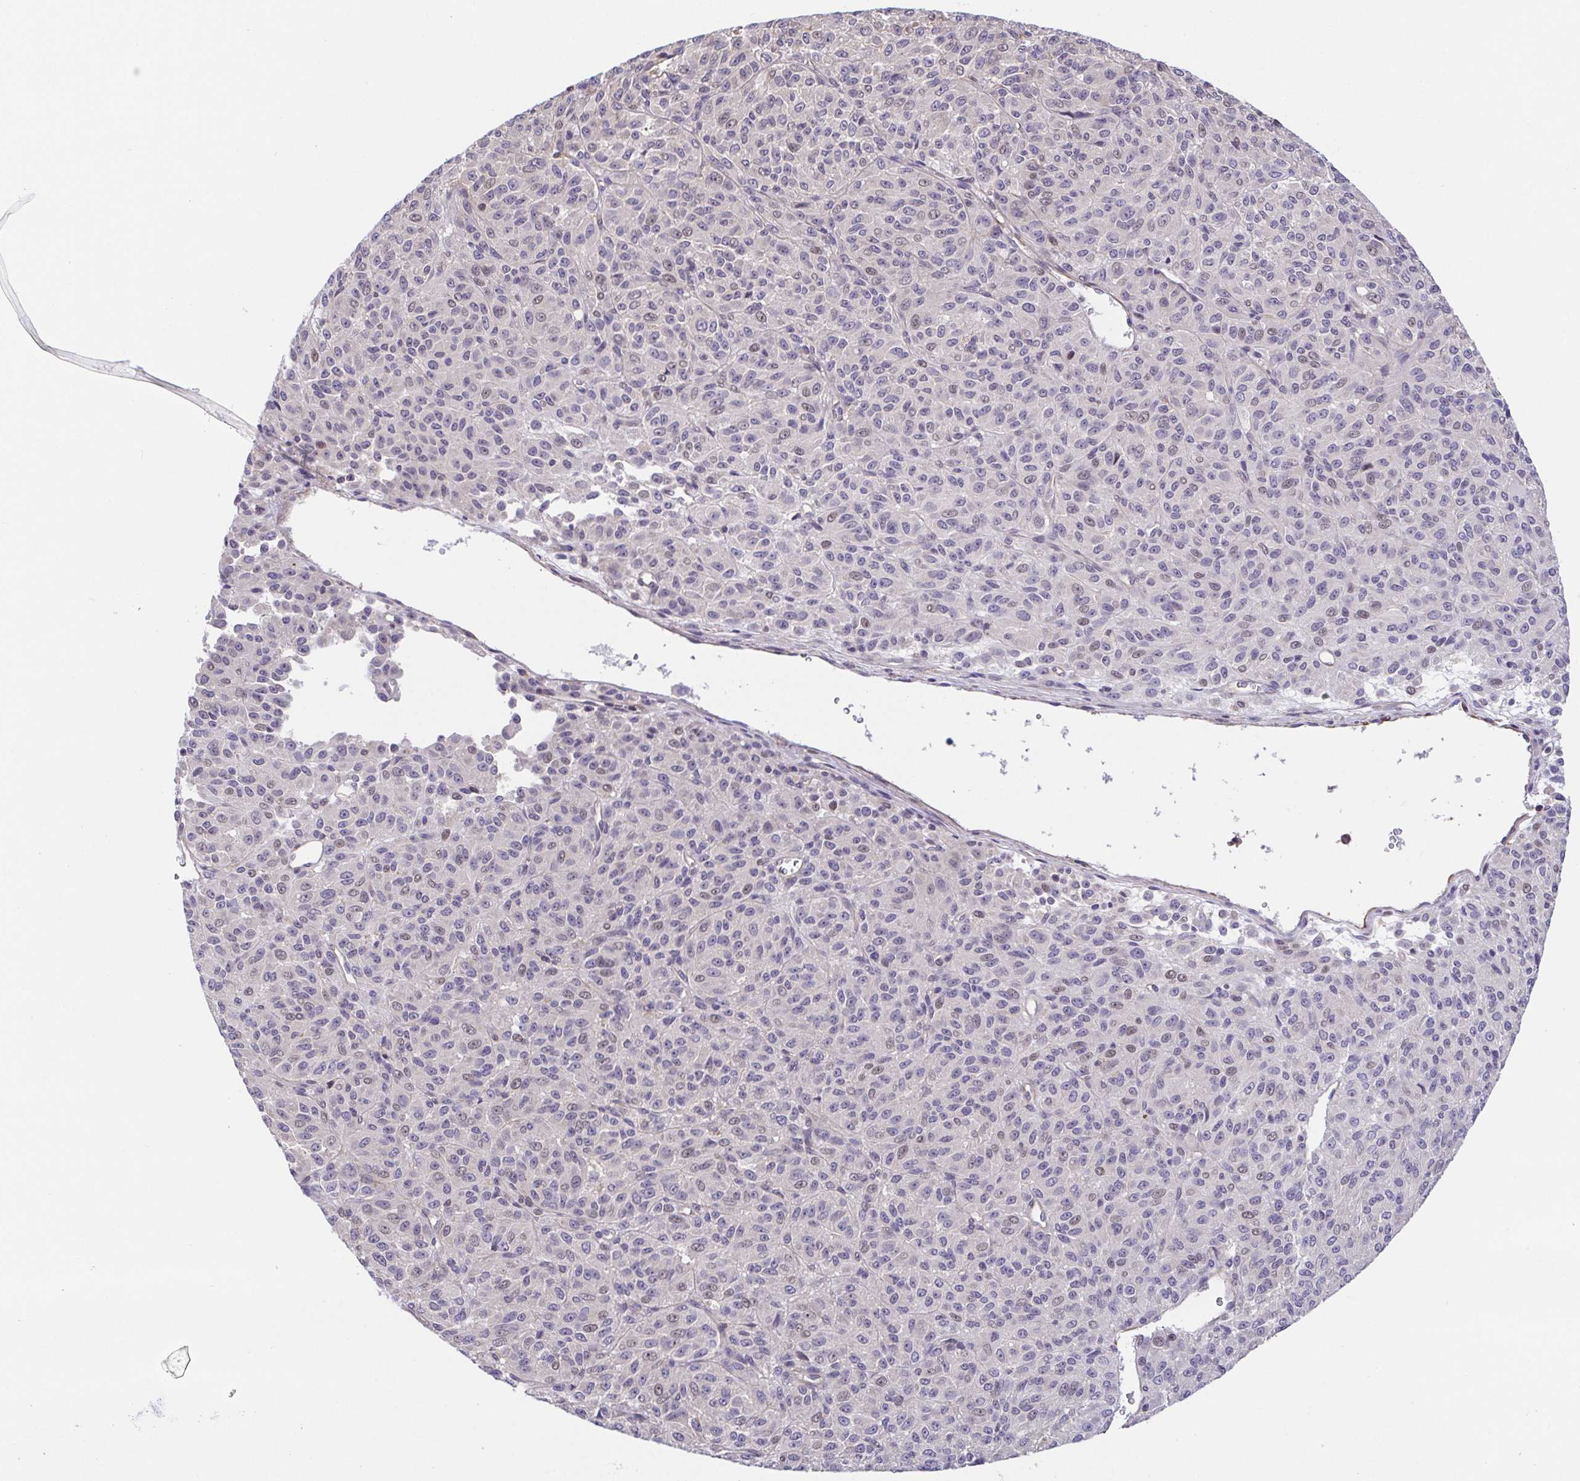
{"staining": {"intensity": "weak", "quantity": "<25%", "location": "nuclear"}, "tissue": "melanoma", "cell_type": "Tumor cells", "image_type": "cancer", "snomed": [{"axis": "morphology", "description": "Malignant melanoma, Metastatic site"}, {"axis": "topography", "description": "Brain"}], "caption": "This histopathology image is of malignant melanoma (metastatic site) stained with immunohistochemistry to label a protein in brown with the nuclei are counter-stained blue. There is no positivity in tumor cells. Brightfield microscopy of immunohistochemistry stained with DAB (brown) and hematoxylin (blue), captured at high magnification.", "gene": "PREPL", "patient": {"sex": "female", "age": 56}}